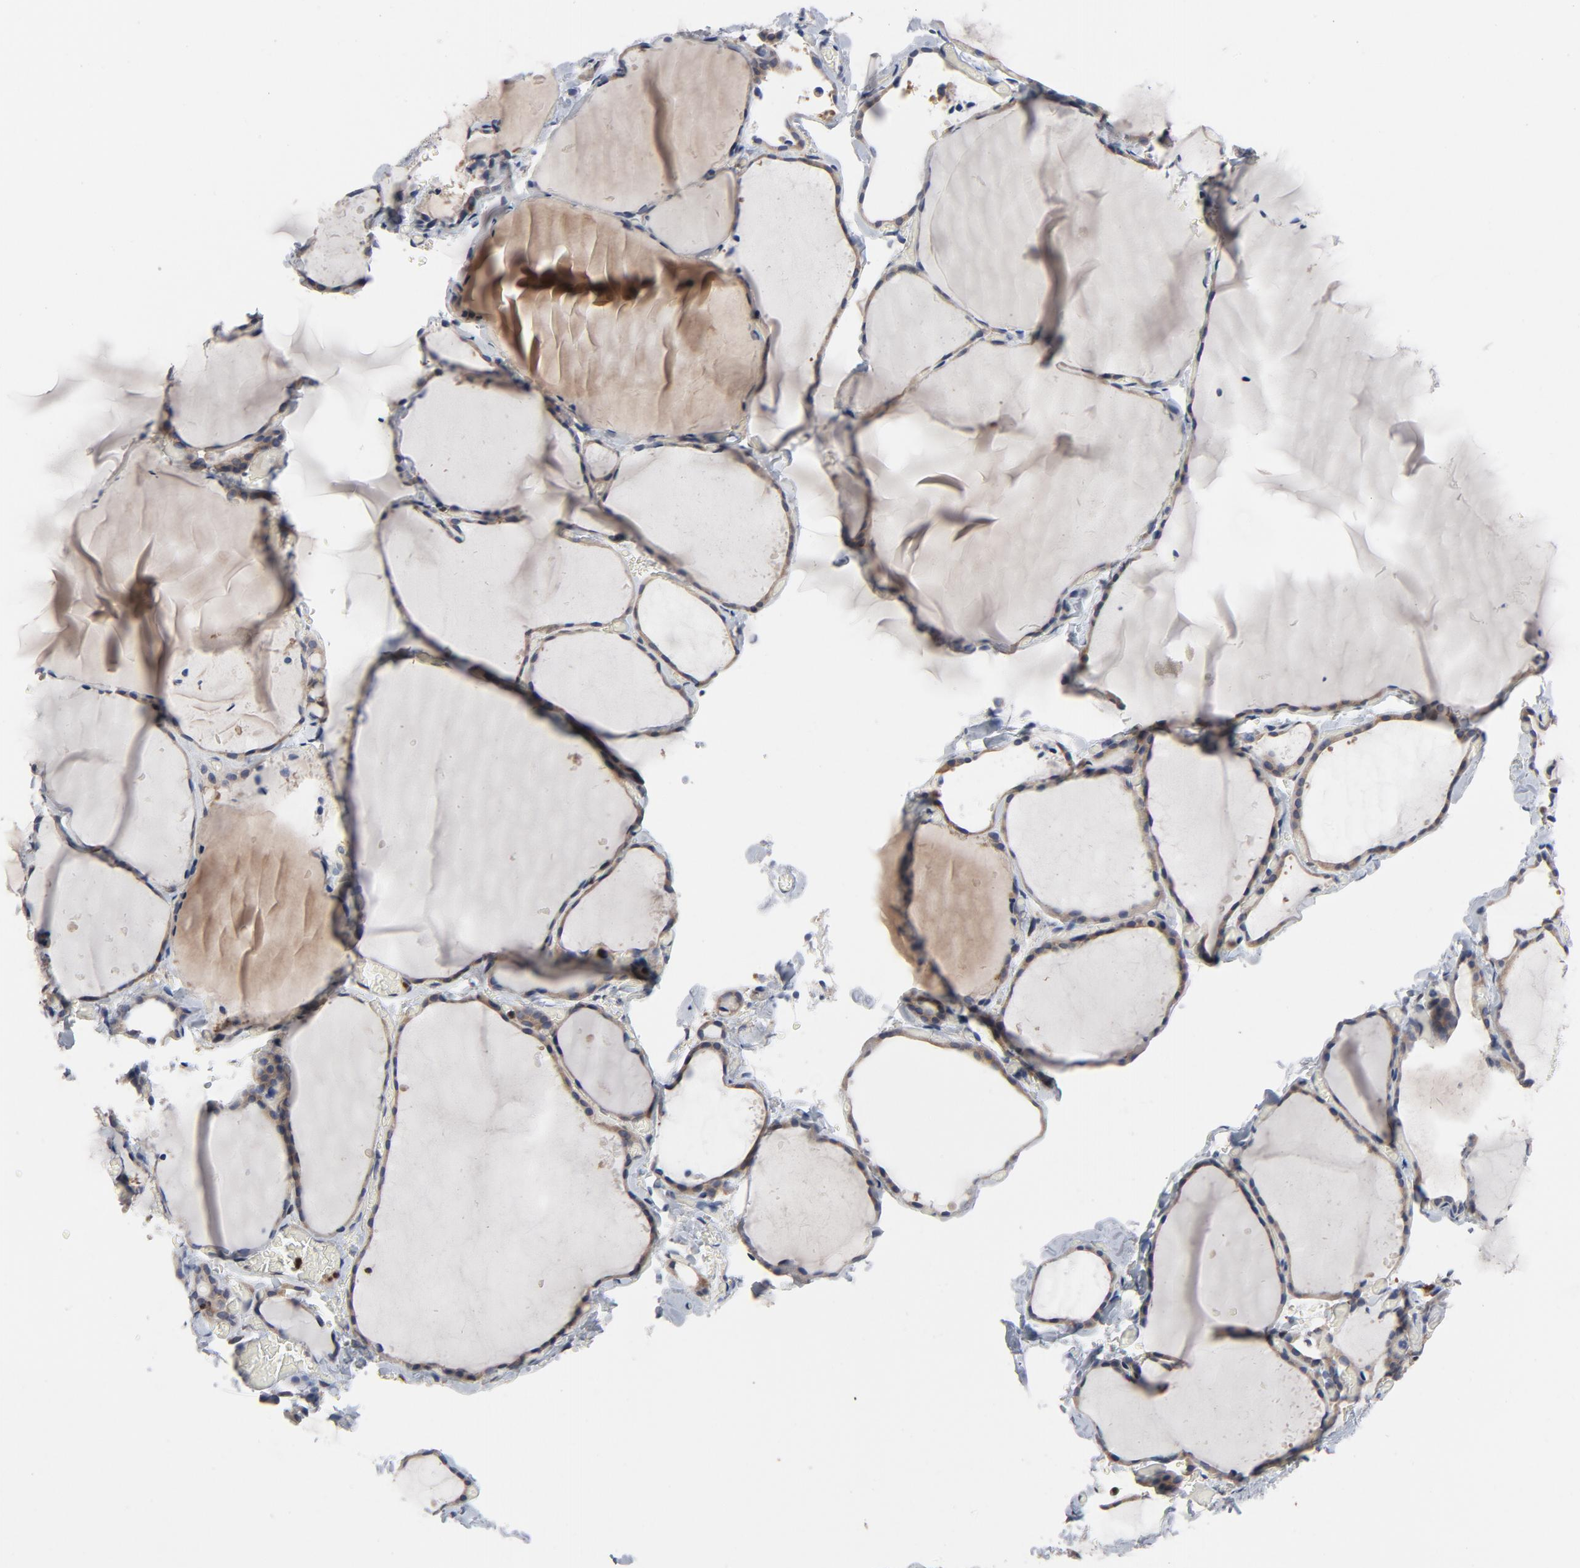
{"staining": {"intensity": "weak", "quantity": "25%-75%", "location": "cytoplasmic/membranous"}, "tissue": "thyroid gland", "cell_type": "Glandular cells", "image_type": "normal", "snomed": [{"axis": "morphology", "description": "Normal tissue, NOS"}, {"axis": "topography", "description": "Thyroid gland"}], "caption": "Protein expression analysis of benign human thyroid gland reveals weak cytoplasmic/membranous expression in approximately 25%-75% of glandular cells. (Stains: DAB in brown, nuclei in blue, Microscopy: brightfield microscopy at high magnification).", "gene": "NFKB1", "patient": {"sex": "female", "age": 22}}